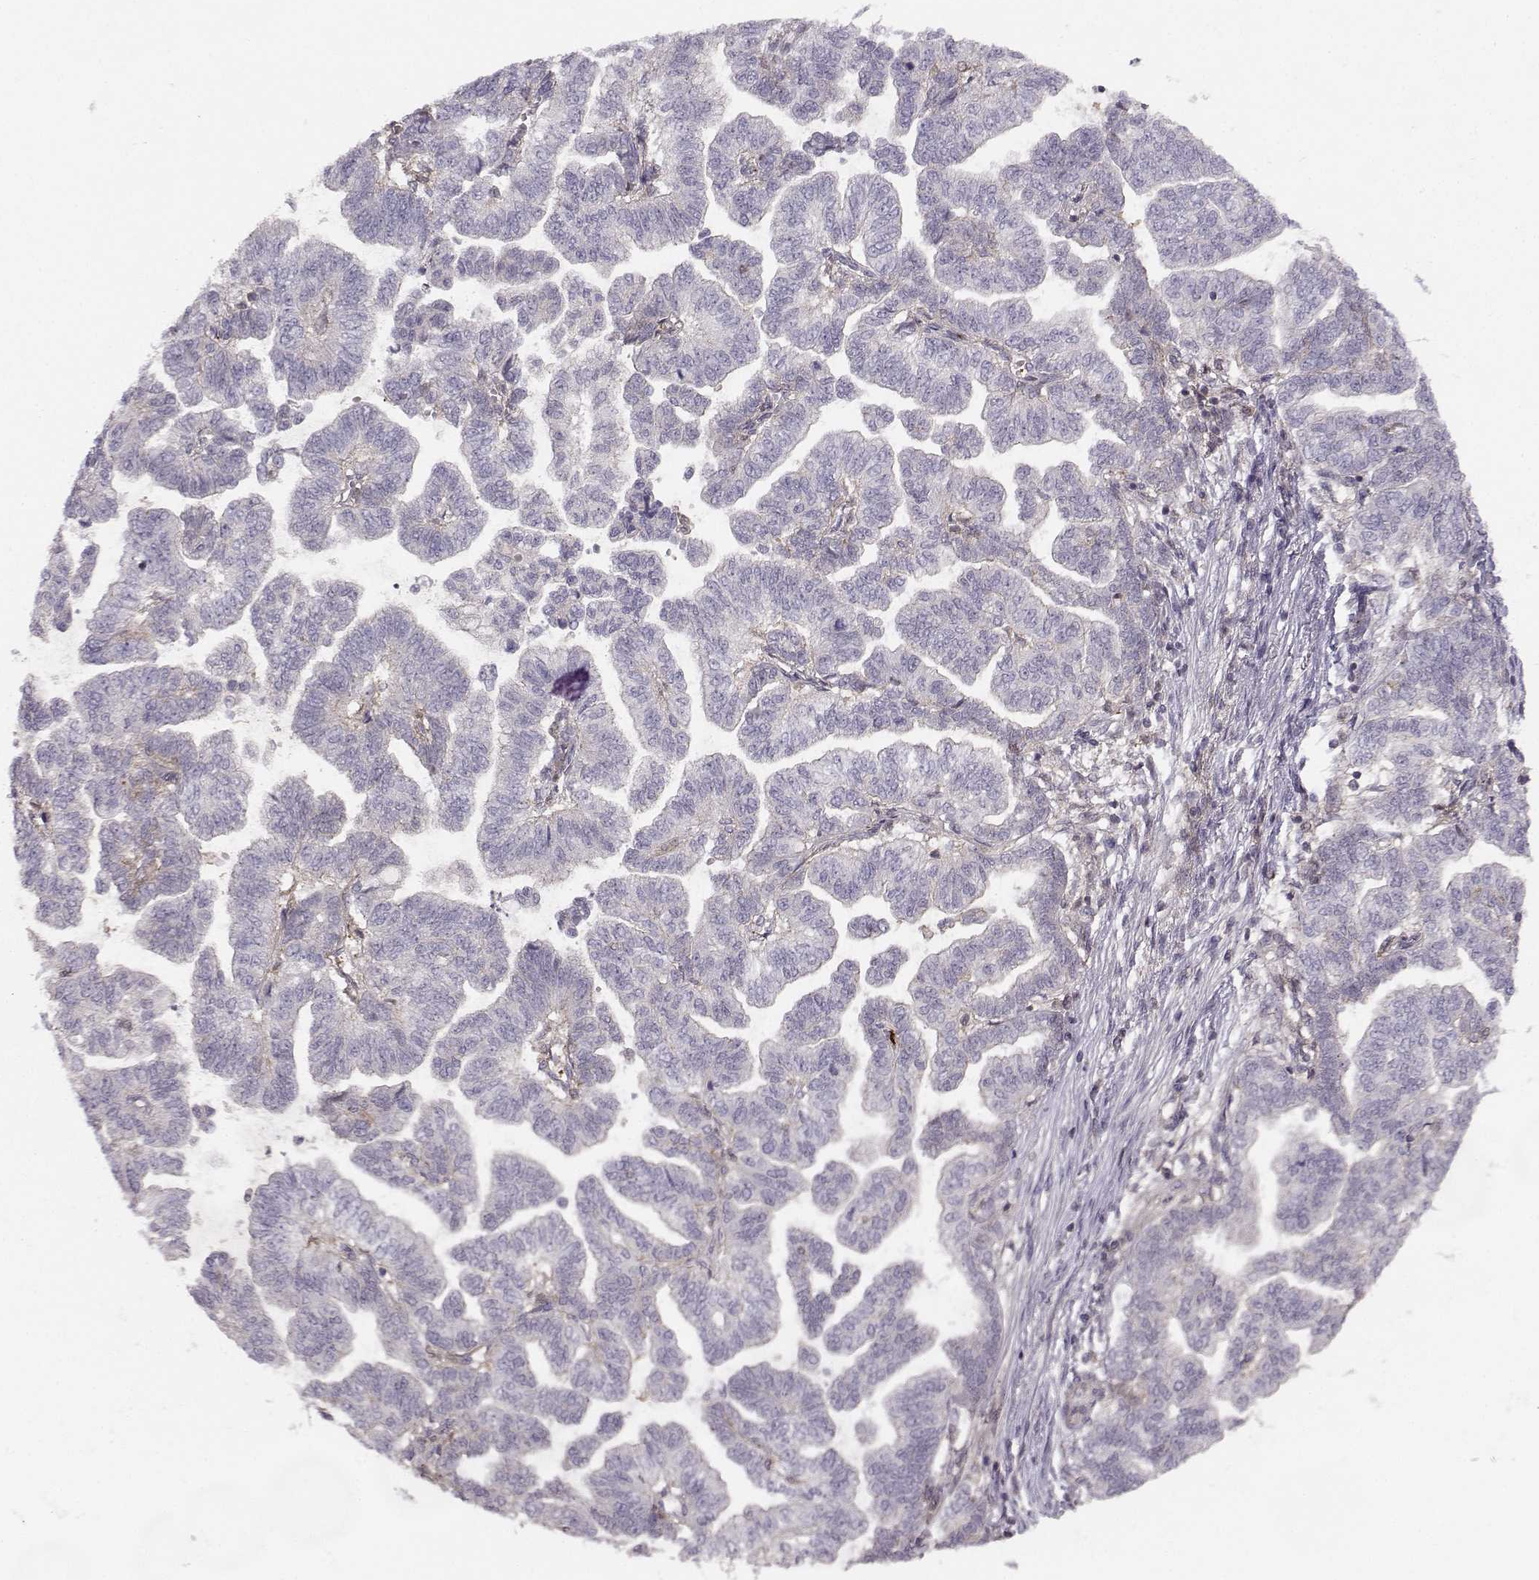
{"staining": {"intensity": "negative", "quantity": "none", "location": "none"}, "tissue": "stomach cancer", "cell_type": "Tumor cells", "image_type": "cancer", "snomed": [{"axis": "morphology", "description": "Adenocarcinoma, NOS"}, {"axis": "topography", "description": "Stomach"}], "caption": "DAB immunohistochemical staining of human stomach cancer reveals no significant expression in tumor cells. The staining was performed using DAB to visualize the protein expression in brown, while the nuclei were stained in blue with hematoxylin (Magnification: 20x).", "gene": "ASB16", "patient": {"sex": "male", "age": 83}}